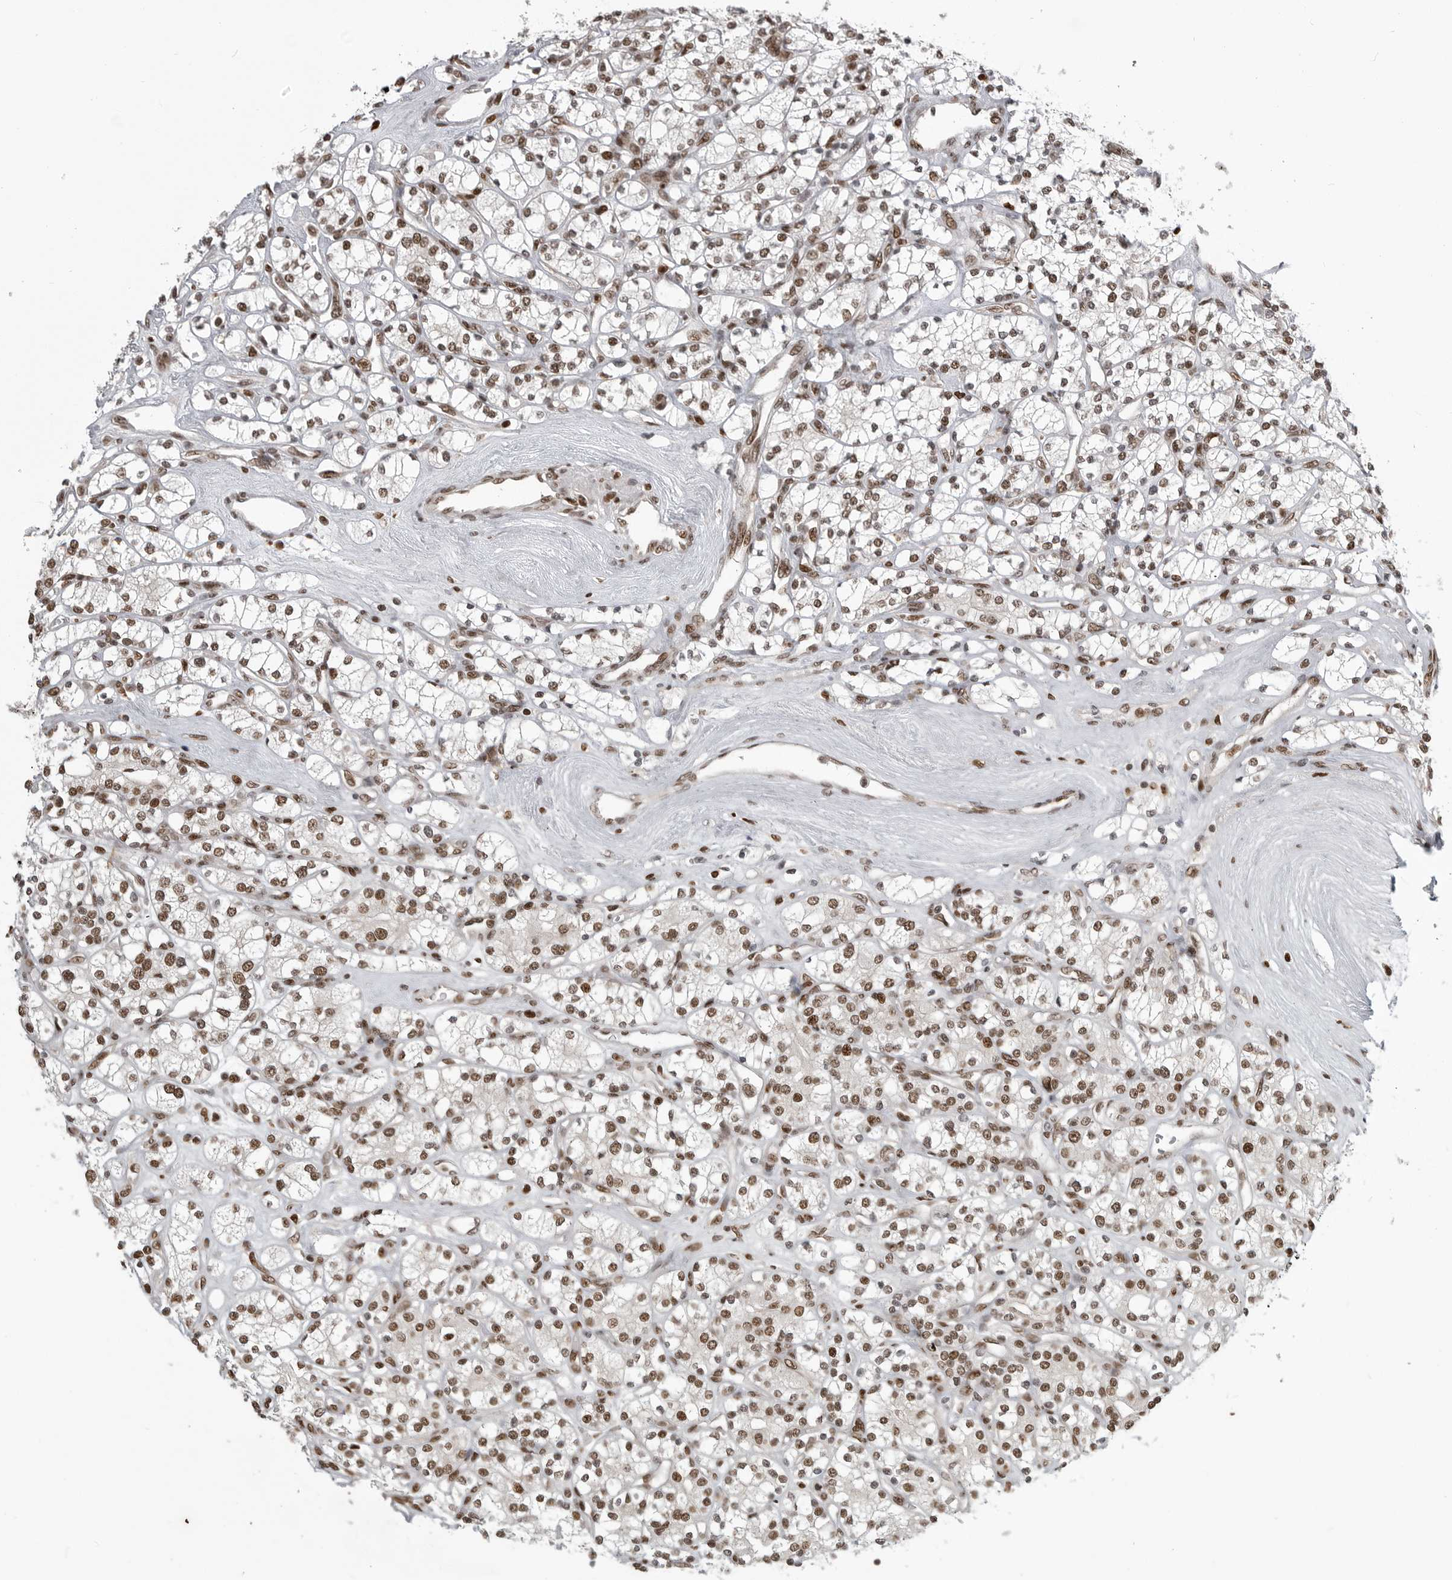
{"staining": {"intensity": "moderate", "quantity": ">75%", "location": "nuclear"}, "tissue": "renal cancer", "cell_type": "Tumor cells", "image_type": "cancer", "snomed": [{"axis": "morphology", "description": "Adenocarcinoma, NOS"}, {"axis": "topography", "description": "Kidney"}], "caption": "A brown stain highlights moderate nuclear expression of a protein in renal cancer (adenocarcinoma) tumor cells. The staining was performed using DAB (3,3'-diaminobenzidine) to visualize the protein expression in brown, while the nuclei were stained in blue with hematoxylin (Magnification: 20x).", "gene": "YAF2", "patient": {"sex": "male", "age": 77}}